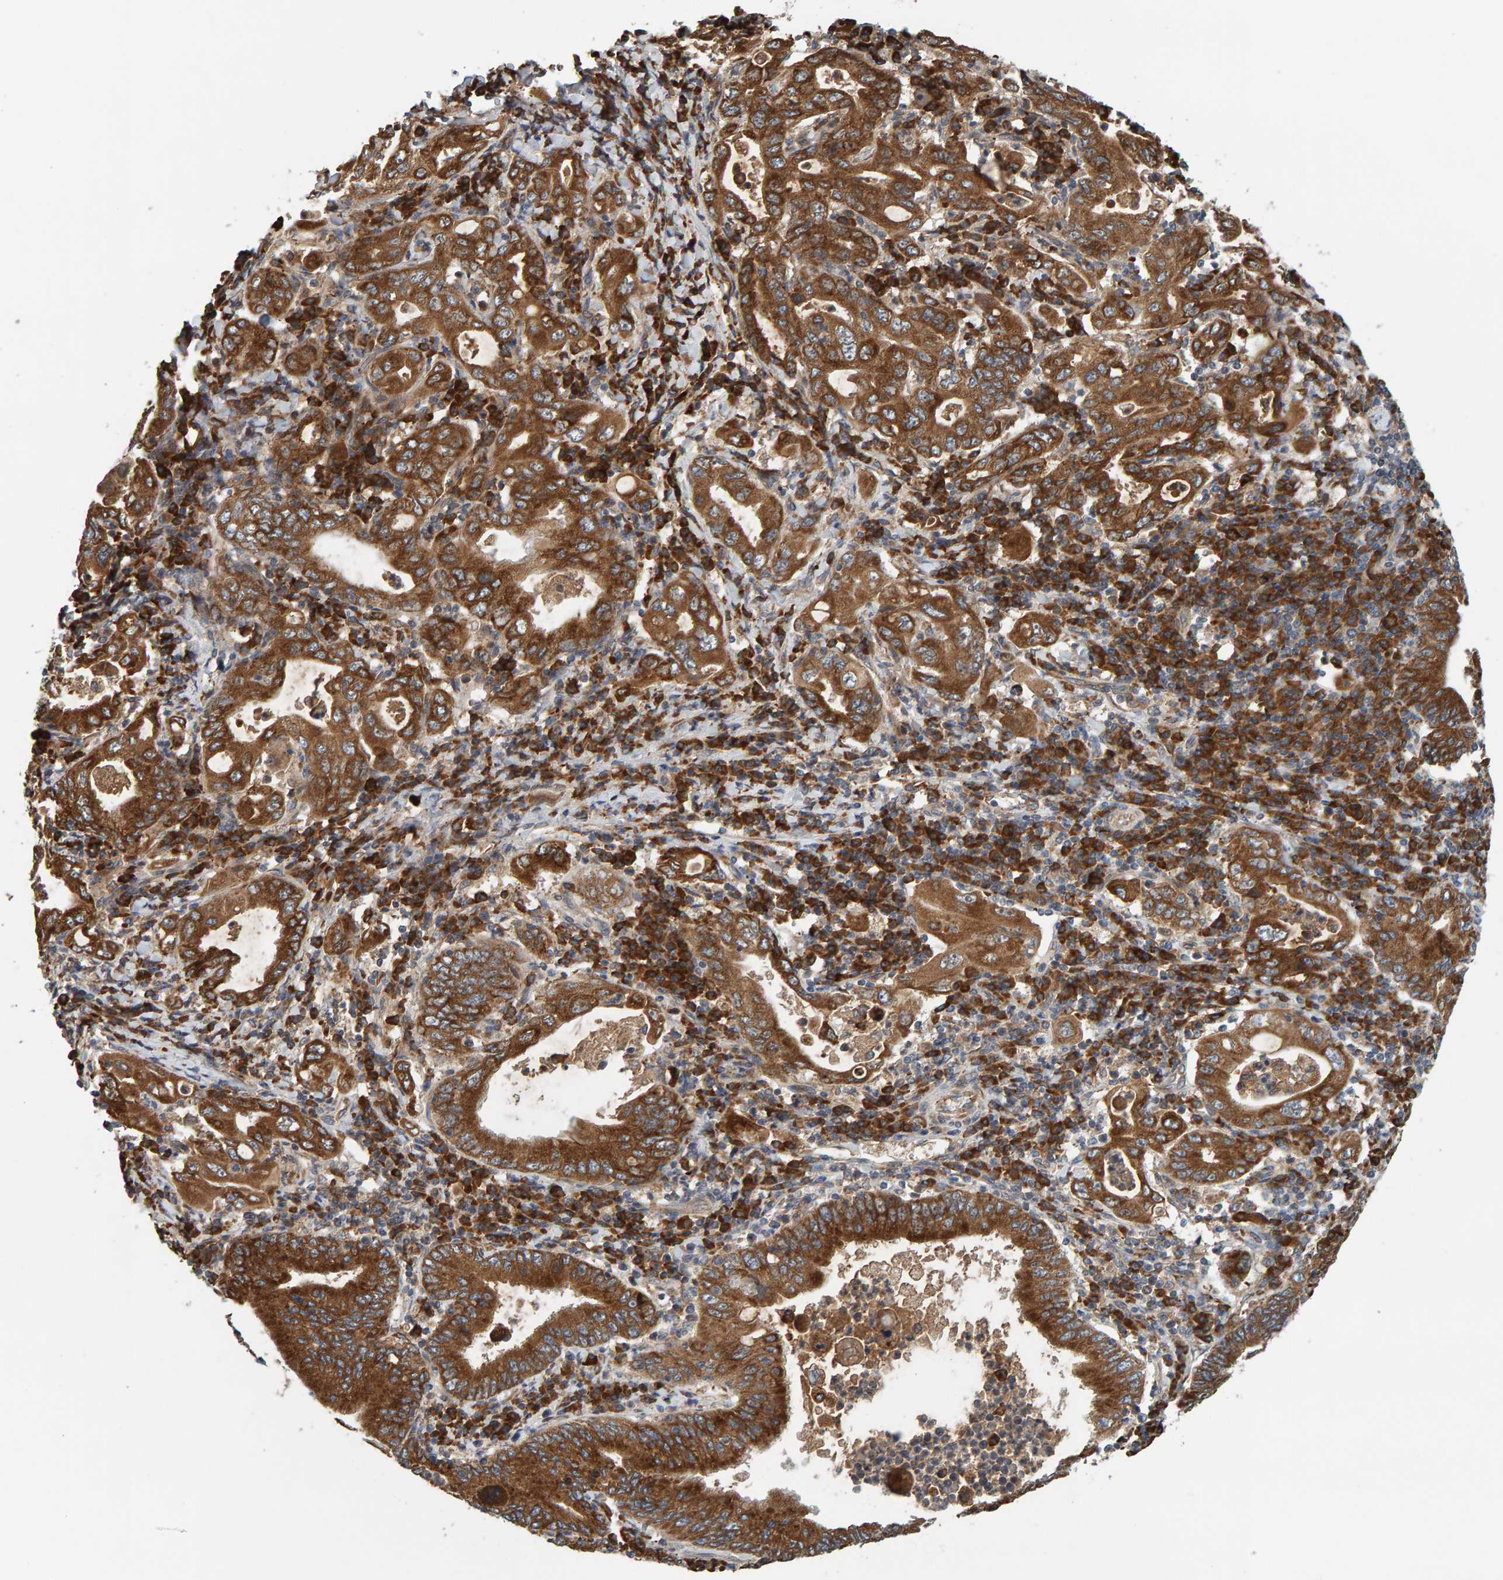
{"staining": {"intensity": "strong", "quantity": ">75%", "location": "cytoplasmic/membranous"}, "tissue": "stomach cancer", "cell_type": "Tumor cells", "image_type": "cancer", "snomed": [{"axis": "morphology", "description": "Normal tissue, NOS"}, {"axis": "morphology", "description": "Adenocarcinoma, NOS"}, {"axis": "topography", "description": "Esophagus"}, {"axis": "topography", "description": "Stomach, upper"}, {"axis": "topography", "description": "Peripheral nerve tissue"}], "caption": "Immunohistochemistry (DAB) staining of stomach cancer (adenocarcinoma) shows strong cytoplasmic/membranous protein staining in about >75% of tumor cells. Nuclei are stained in blue.", "gene": "BAIAP2", "patient": {"sex": "male", "age": 62}}